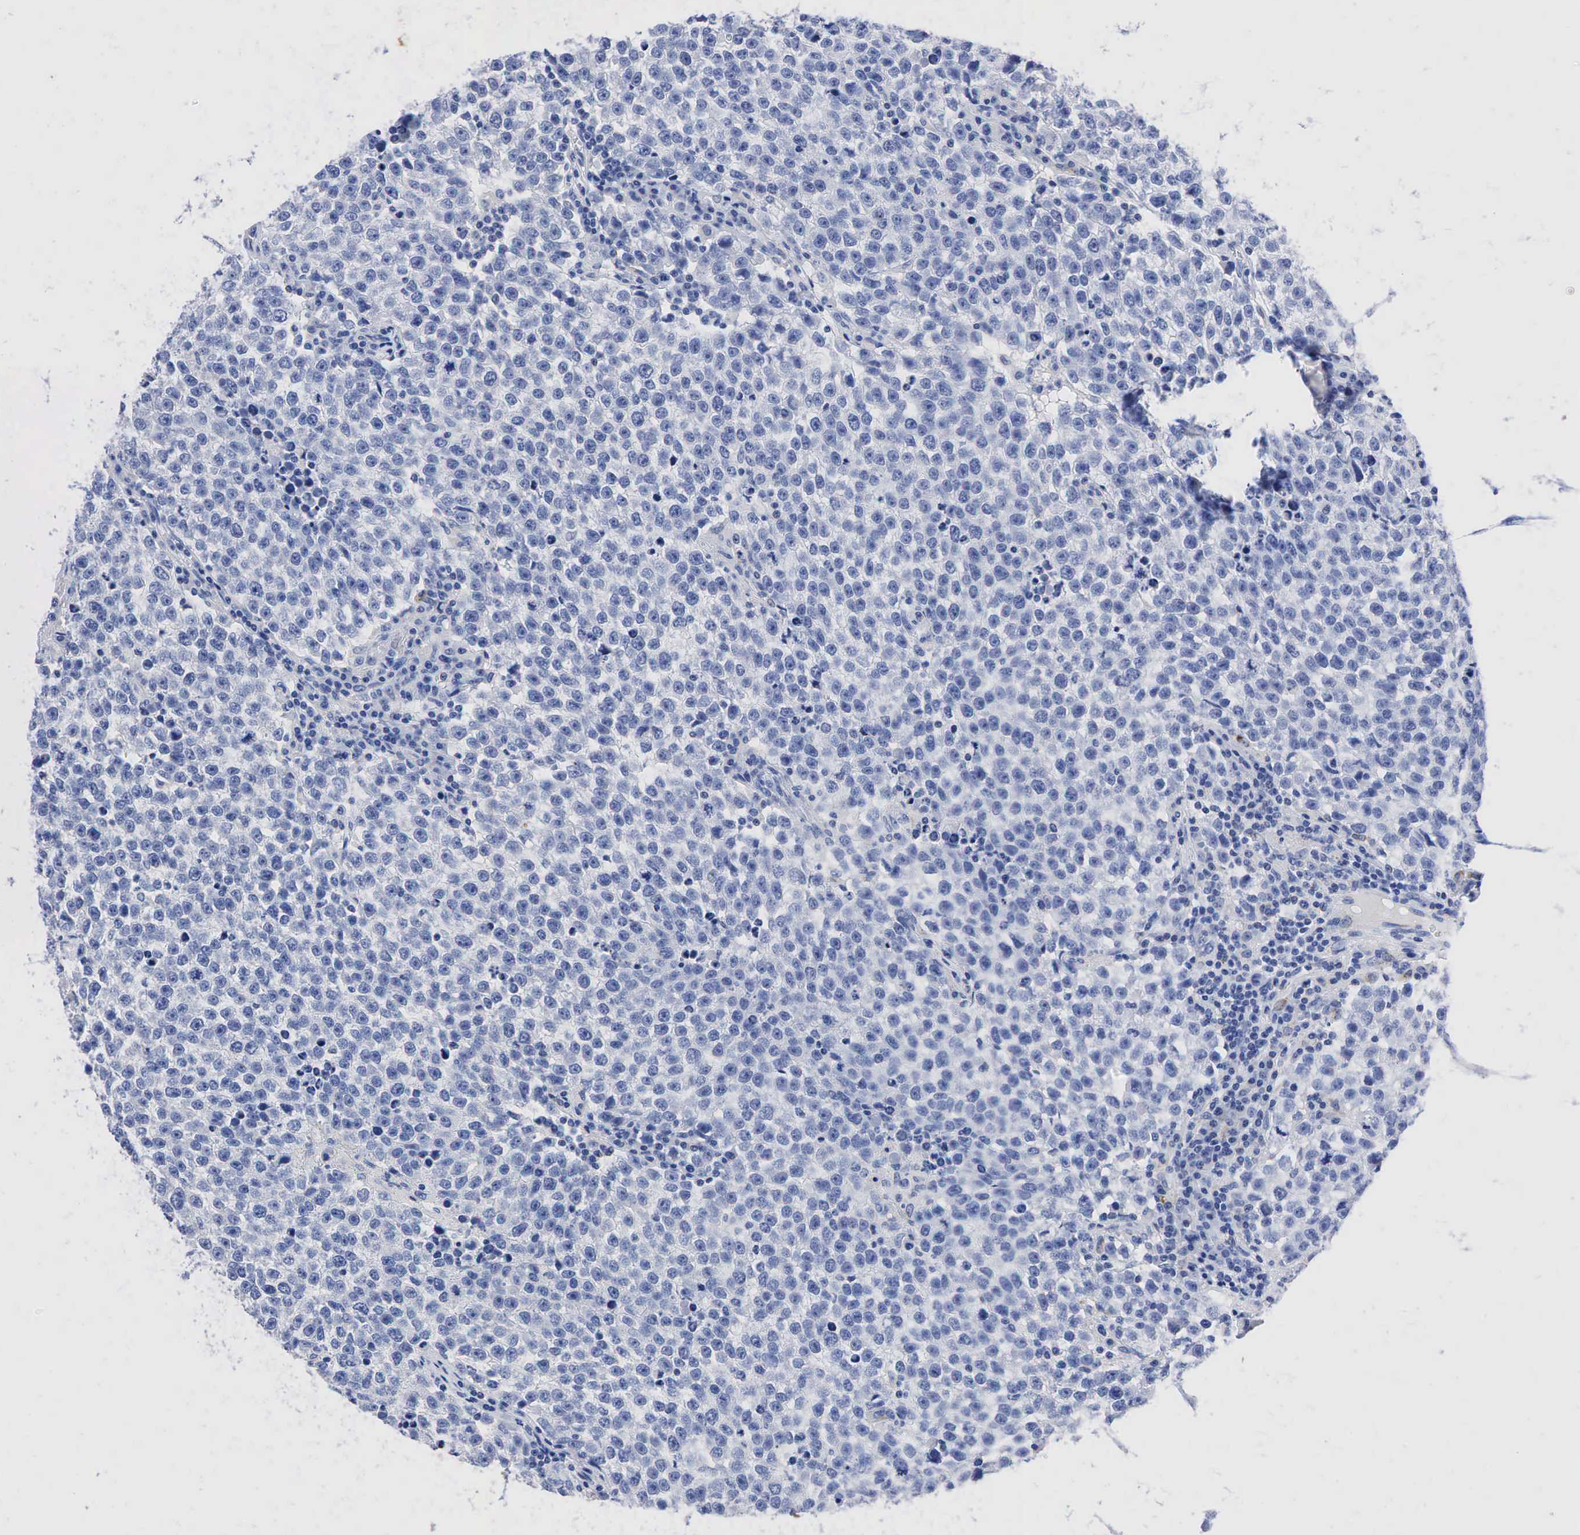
{"staining": {"intensity": "negative", "quantity": "none", "location": "none"}, "tissue": "testis cancer", "cell_type": "Tumor cells", "image_type": "cancer", "snomed": [{"axis": "morphology", "description": "Seminoma, NOS"}, {"axis": "topography", "description": "Testis"}], "caption": "Human testis cancer stained for a protein using immunohistochemistry (IHC) reveals no staining in tumor cells.", "gene": "SYP", "patient": {"sex": "male", "age": 36}}